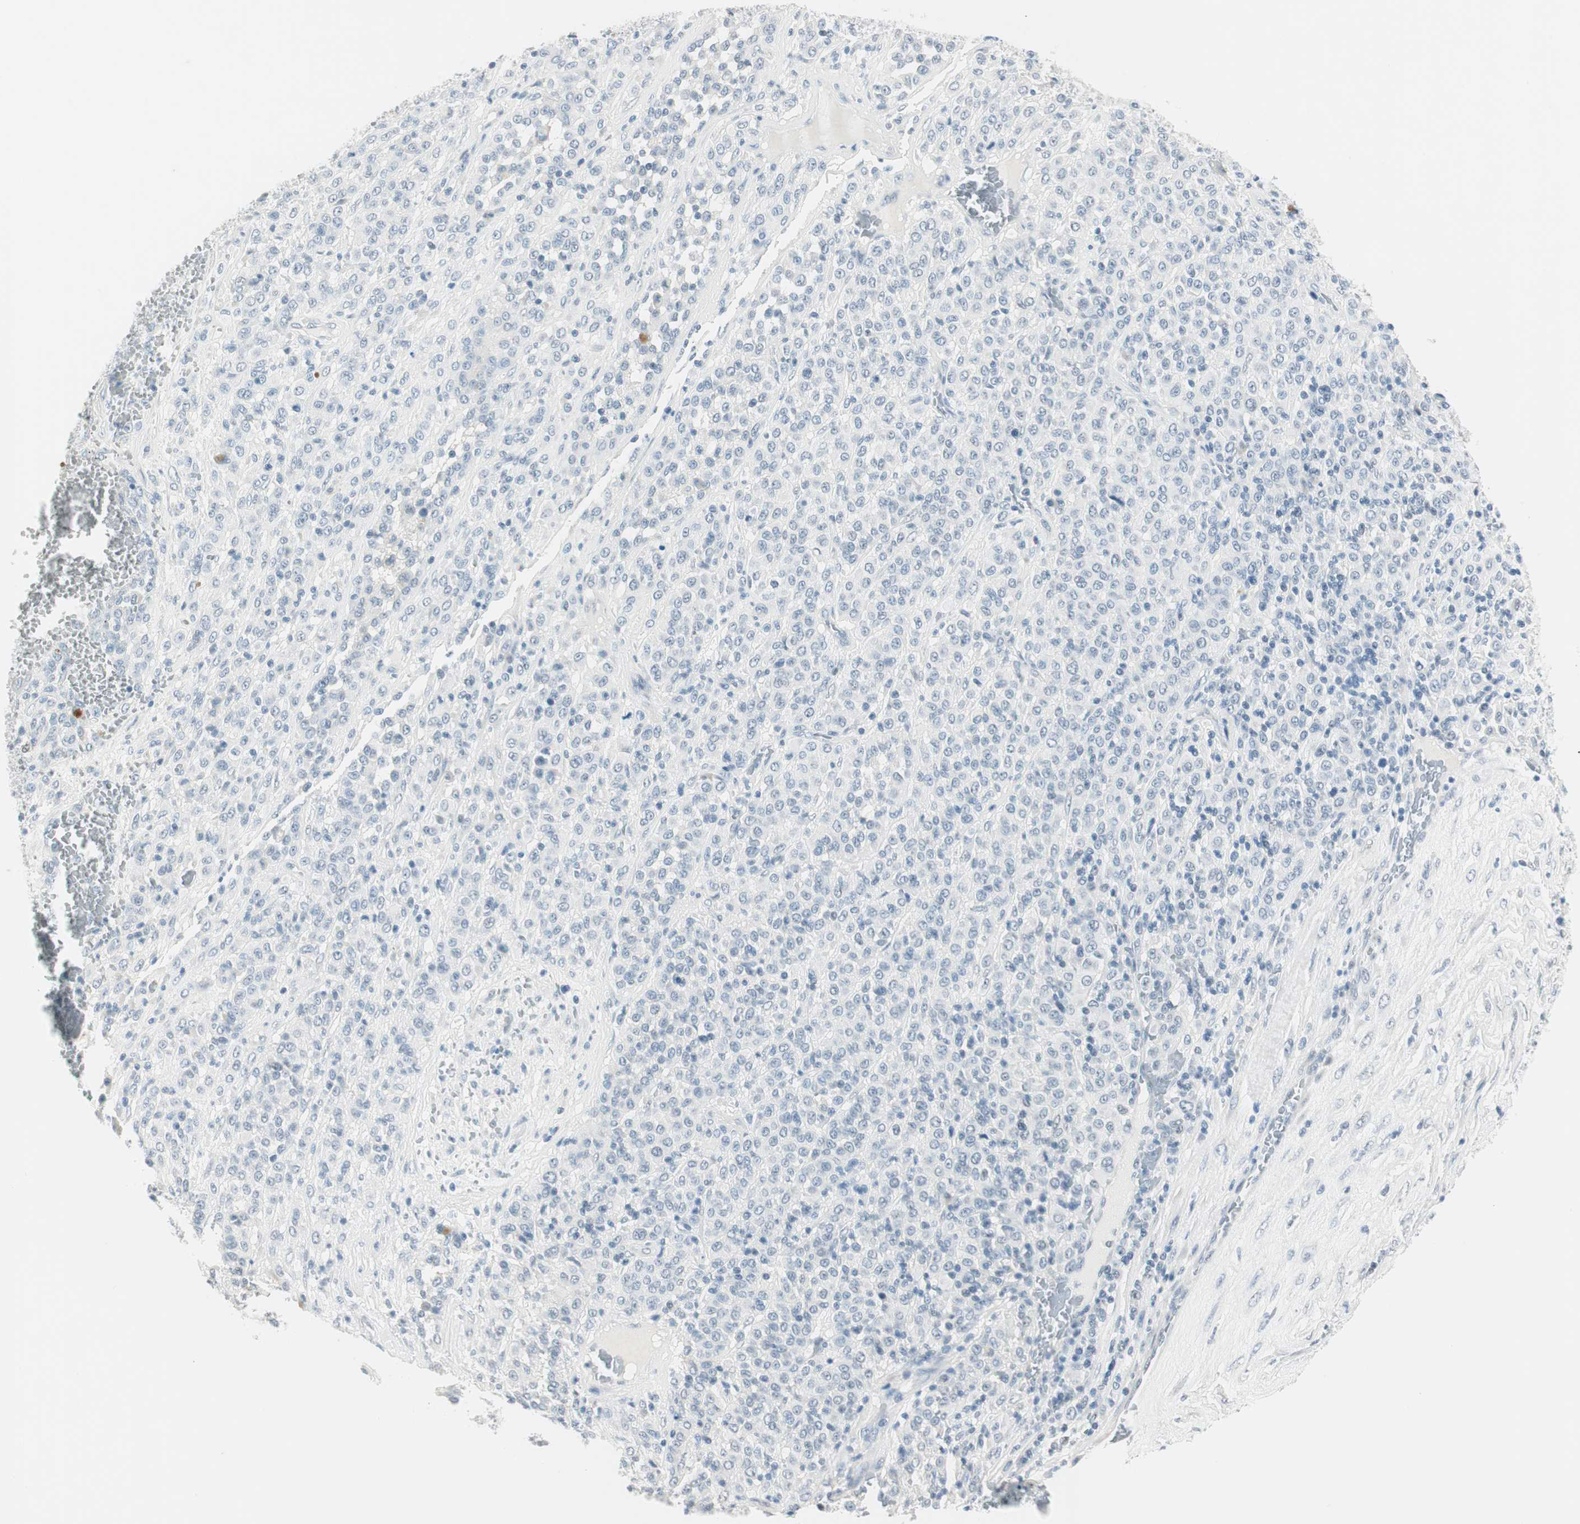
{"staining": {"intensity": "negative", "quantity": "none", "location": "none"}, "tissue": "melanoma", "cell_type": "Tumor cells", "image_type": "cancer", "snomed": [{"axis": "morphology", "description": "Malignant melanoma, Metastatic site"}, {"axis": "topography", "description": "Pancreas"}], "caption": "The image shows no staining of tumor cells in melanoma. (IHC, brightfield microscopy, high magnification).", "gene": "HOXB13", "patient": {"sex": "female", "age": 30}}